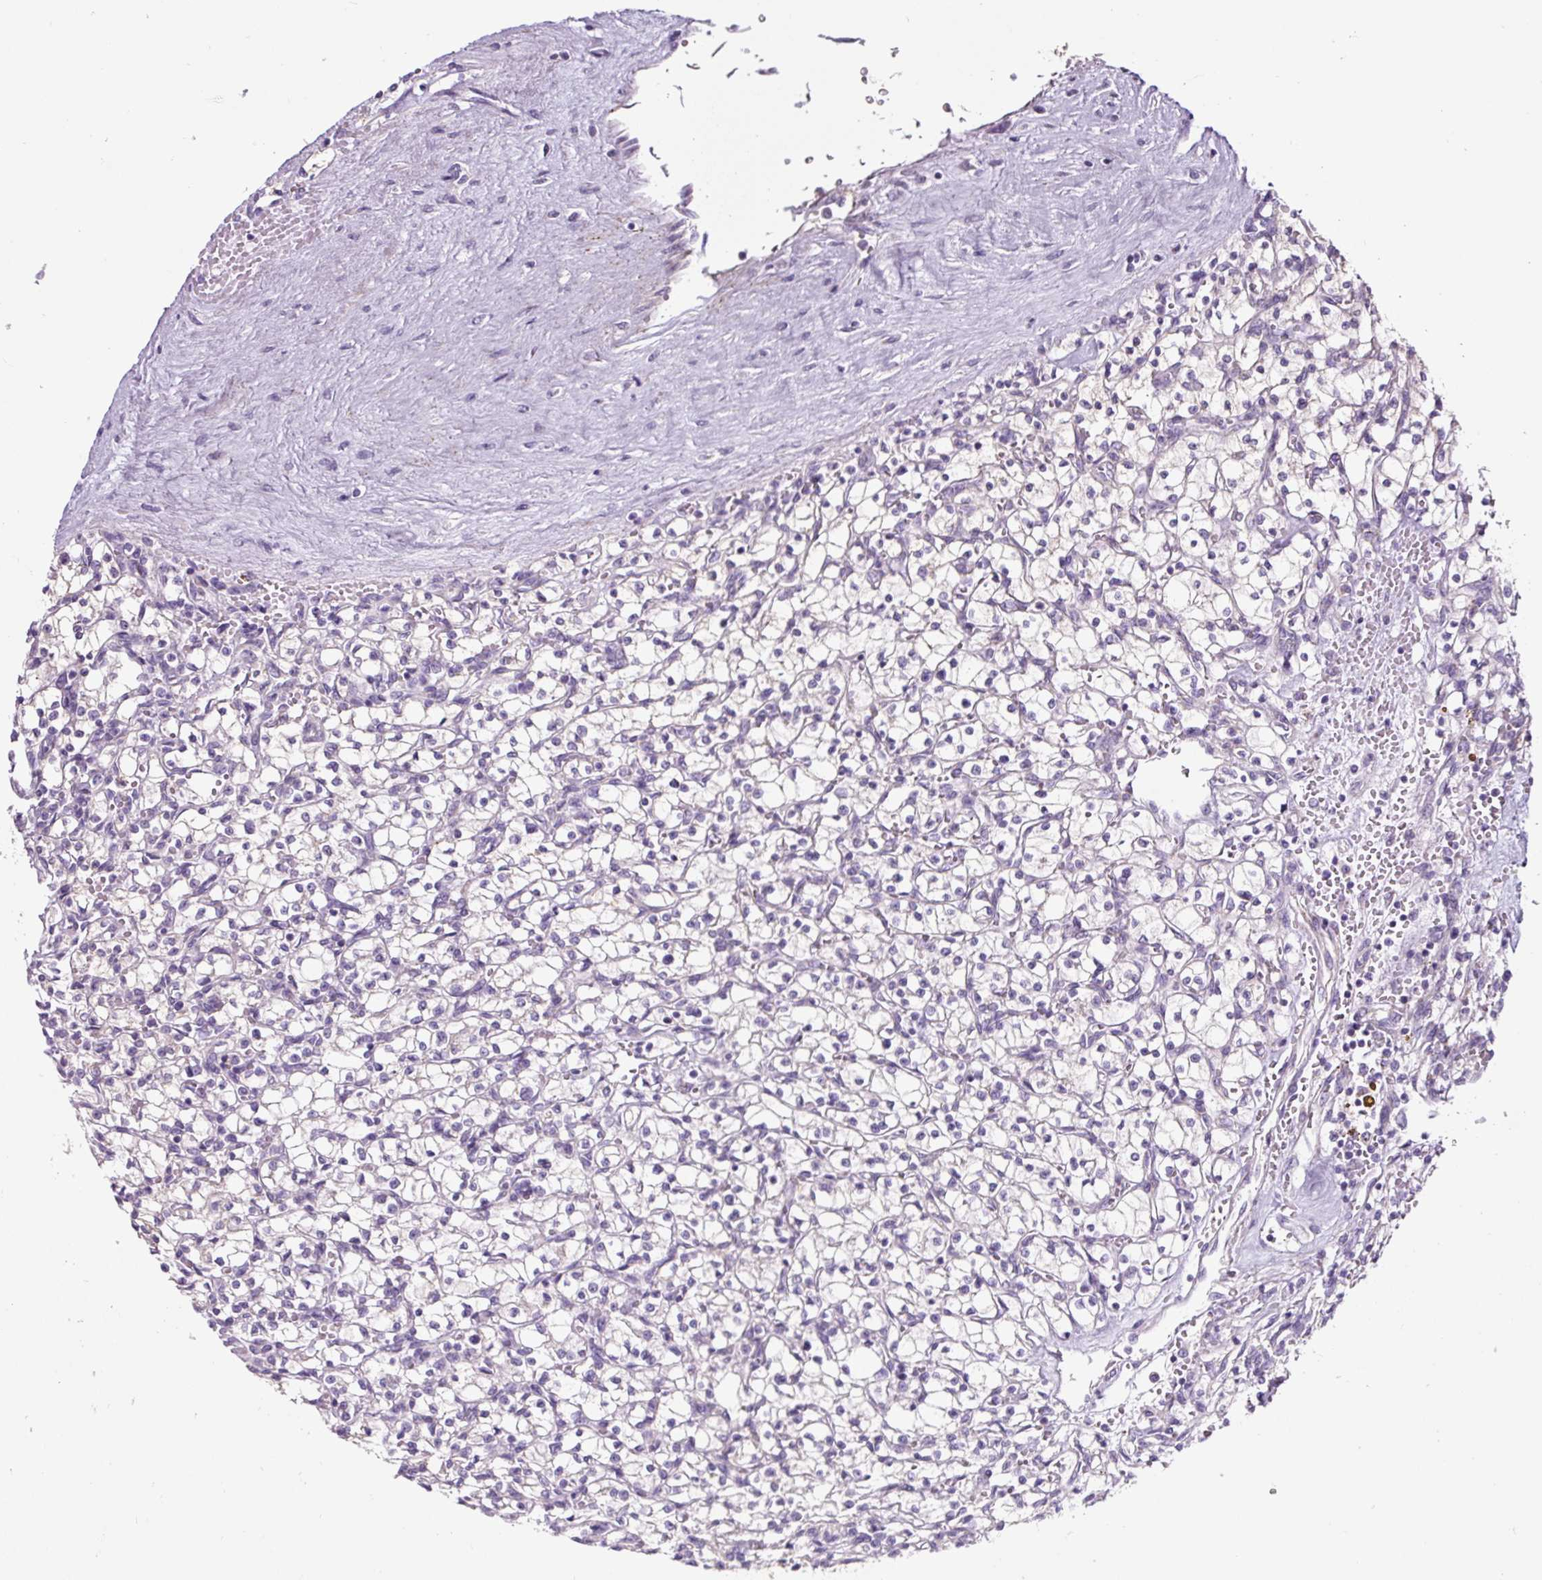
{"staining": {"intensity": "negative", "quantity": "none", "location": "none"}, "tissue": "renal cancer", "cell_type": "Tumor cells", "image_type": "cancer", "snomed": [{"axis": "morphology", "description": "Adenocarcinoma, NOS"}, {"axis": "topography", "description": "Kidney"}], "caption": "Protein analysis of adenocarcinoma (renal) exhibits no significant expression in tumor cells. (Stains: DAB (3,3'-diaminobenzidine) immunohistochemistry with hematoxylin counter stain, Microscopy: brightfield microscopy at high magnification).", "gene": "HPS4", "patient": {"sex": "female", "age": 64}}